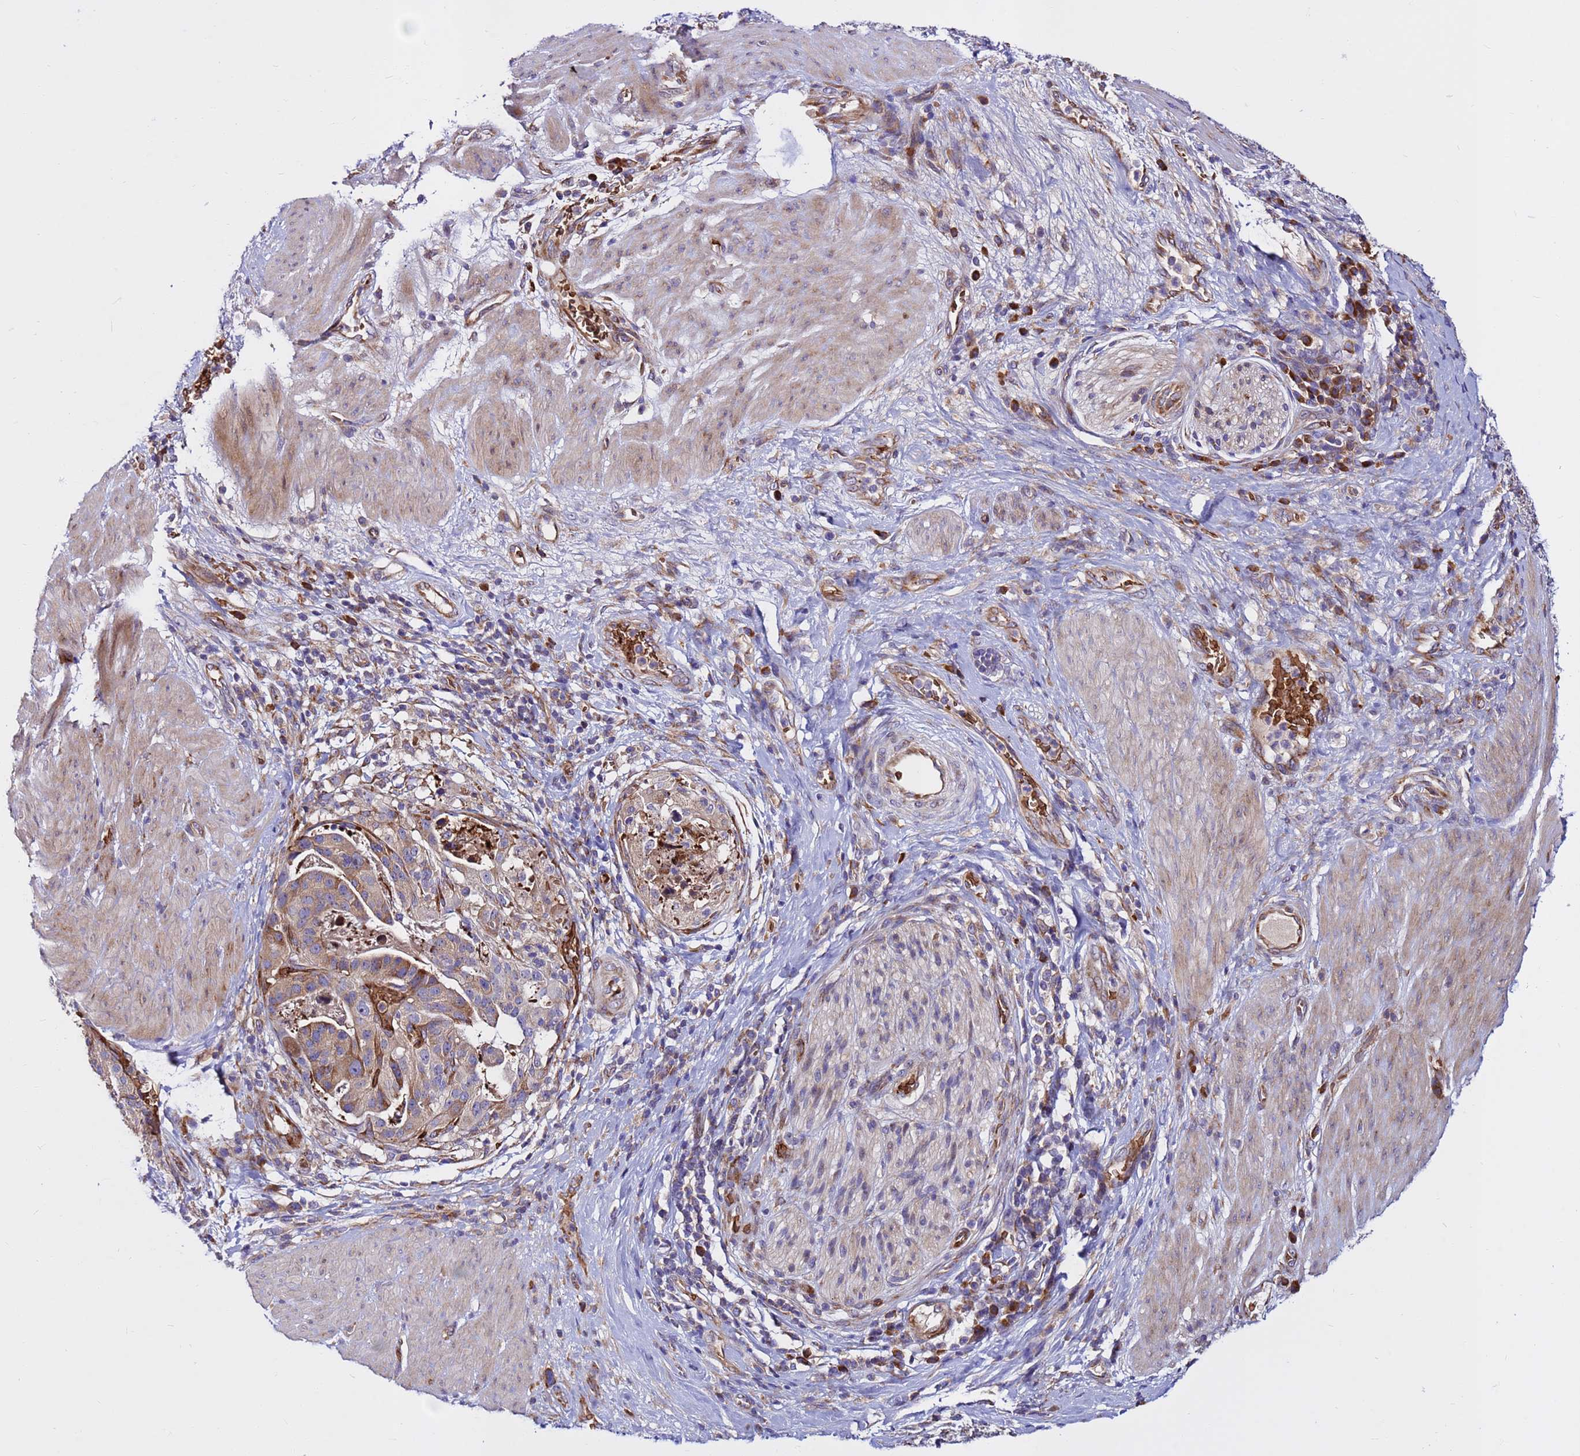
{"staining": {"intensity": "moderate", "quantity": "<25%", "location": "cytoplasmic/membranous"}, "tissue": "stomach cancer", "cell_type": "Tumor cells", "image_type": "cancer", "snomed": [{"axis": "morphology", "description": "Adenocarcinoma, NOS"}, {"axis": "topography", "description": "Stomach"}], "caption": "The photomicrograph reveals a brown stain indicating the presence of a protein in the cytoplasmic/membranous of tumor cells in stomach cancer (adenocarcinoma).", "gene": "ZNF669", "patient": {"sex": "male", "age": 48}}